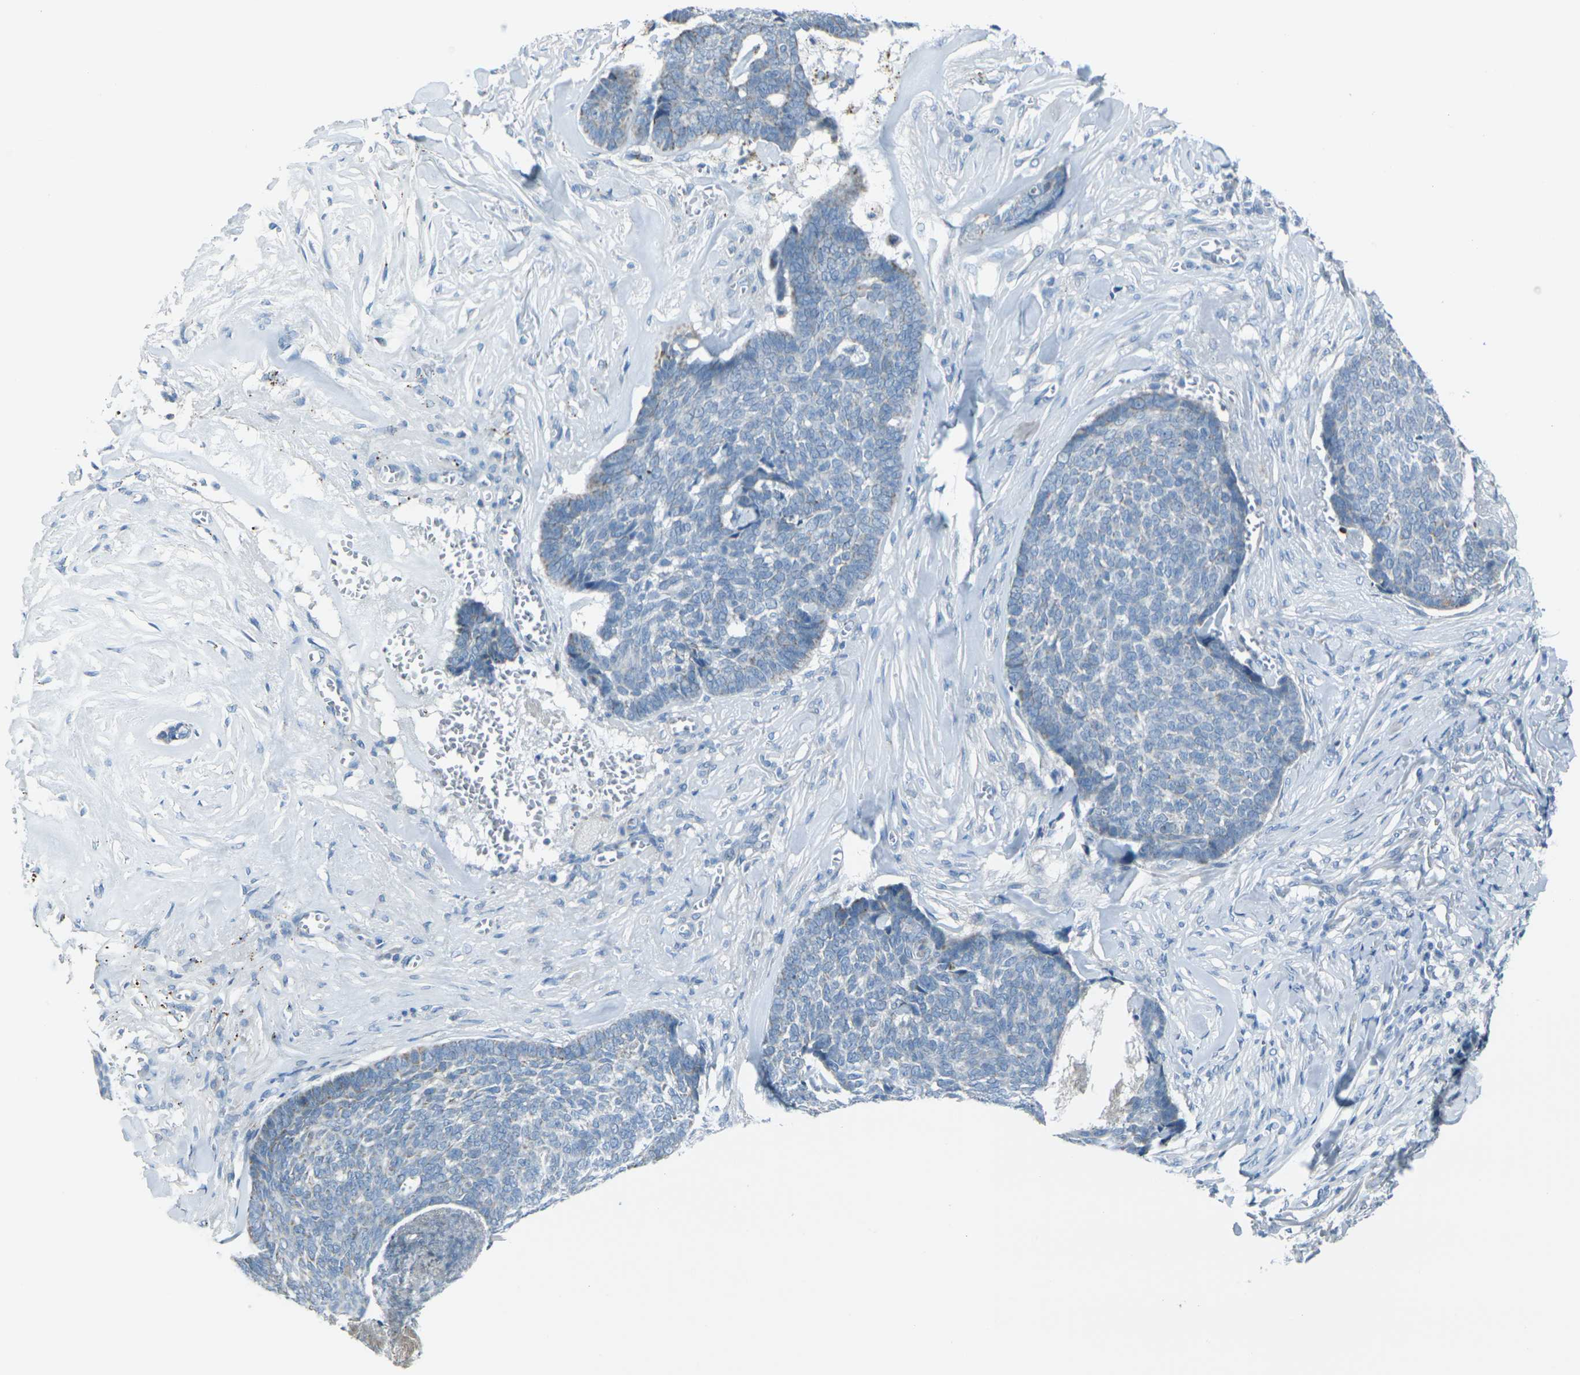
{"staining": {"intensity": "negative", "quantity": "none", "location": "none"}, "tissue": "skin cancer", "cell_type": "Tumor cells", "image_type": "cancer", "snomed": [{"axis": "morphology", "description": "Basal cell carcinoma"}, {"axis": "topography", "description": "Skin"}], "caption": "Immunohistochemistry (IHC) histopathology image of neoplastic tissue: skin cancer stained with DAB (3,3'-diaminobenzidine) demonstrates no significant protein staining in tumor cells.", "gene": "ANKRD46", "patient": {"sex": "male", "age": 84}}